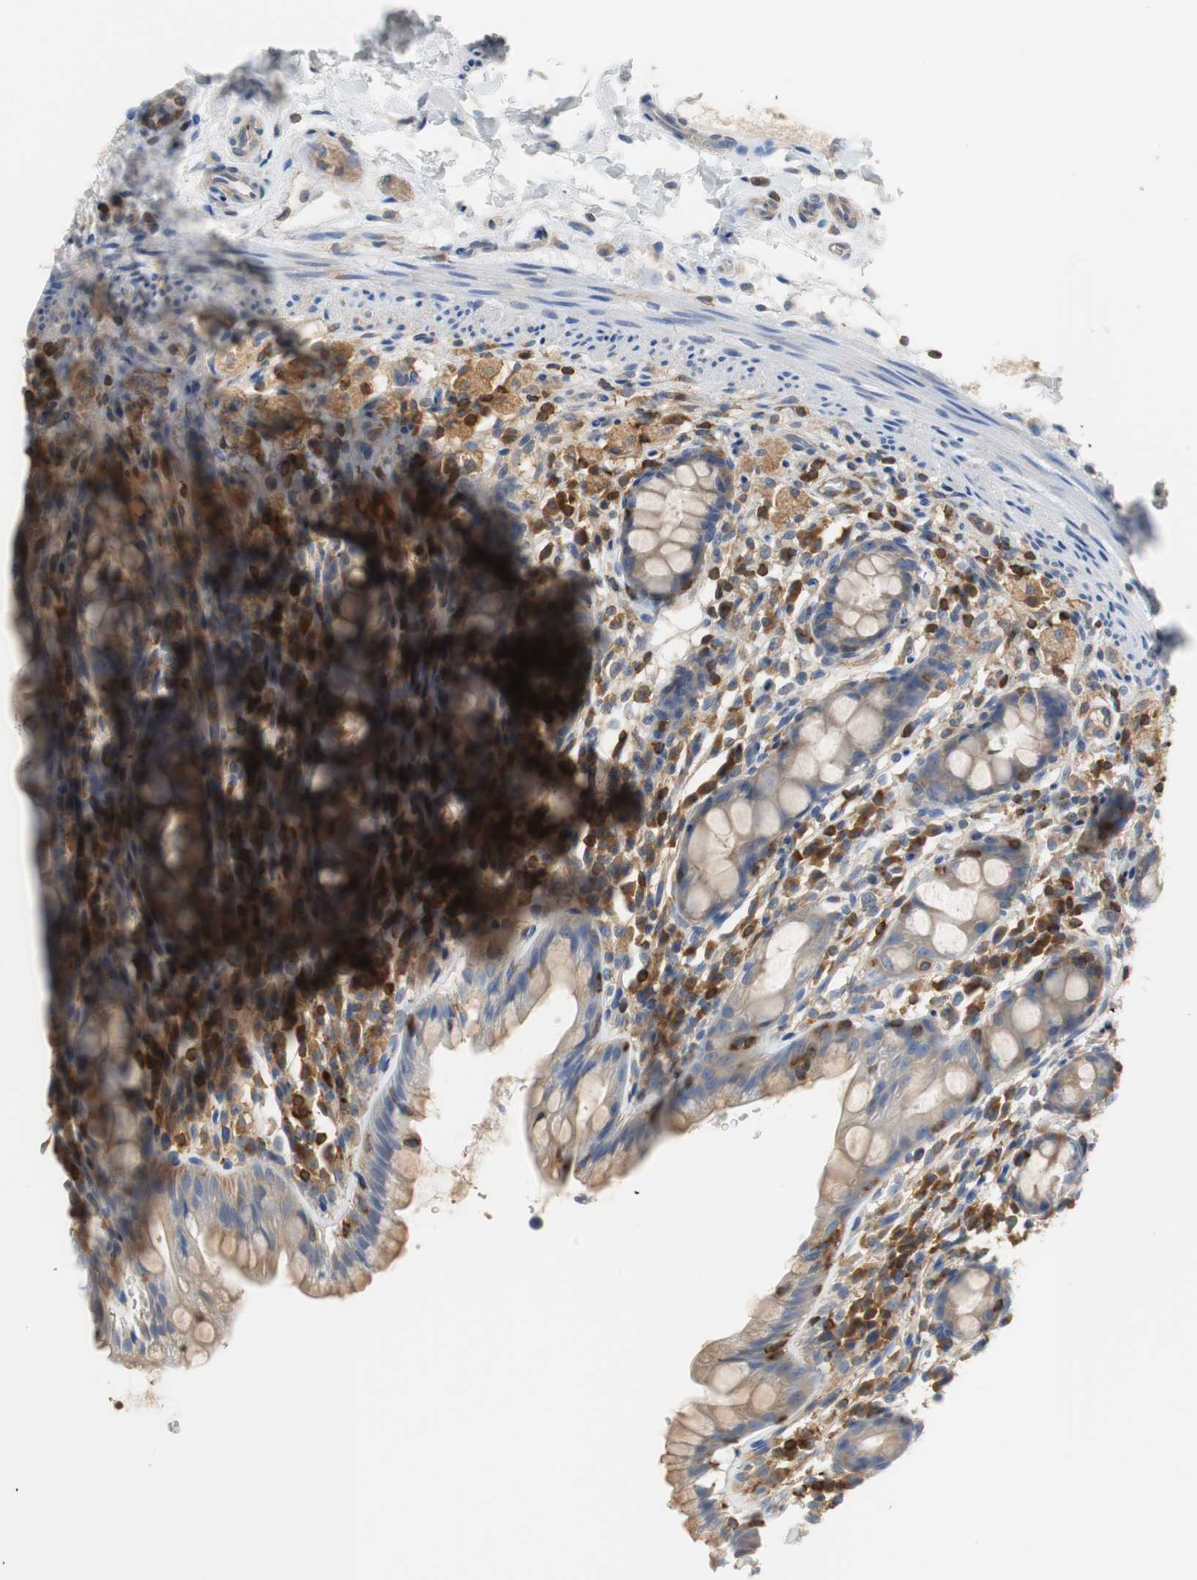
{"staining": {"intensity": "moderate", "quantity": ">75%", "location": "cytoplasmic/membranous"}, "tissue": "rectum", "cell_type": "Glandular cells", "image_type": "normal", "snomed": [{"axis": "morphology", "description": "Normal tissue, NOS"}, {"axis": "topography", "description": "Rectum"}], "caption": "Protein staining shows moderate cytoplasmic/membranous expression in approximately >75% of glandular cells in unremarkable rectum.", "gene": "TSC22D4", "patient": {"sex": "male", "age": 44}}